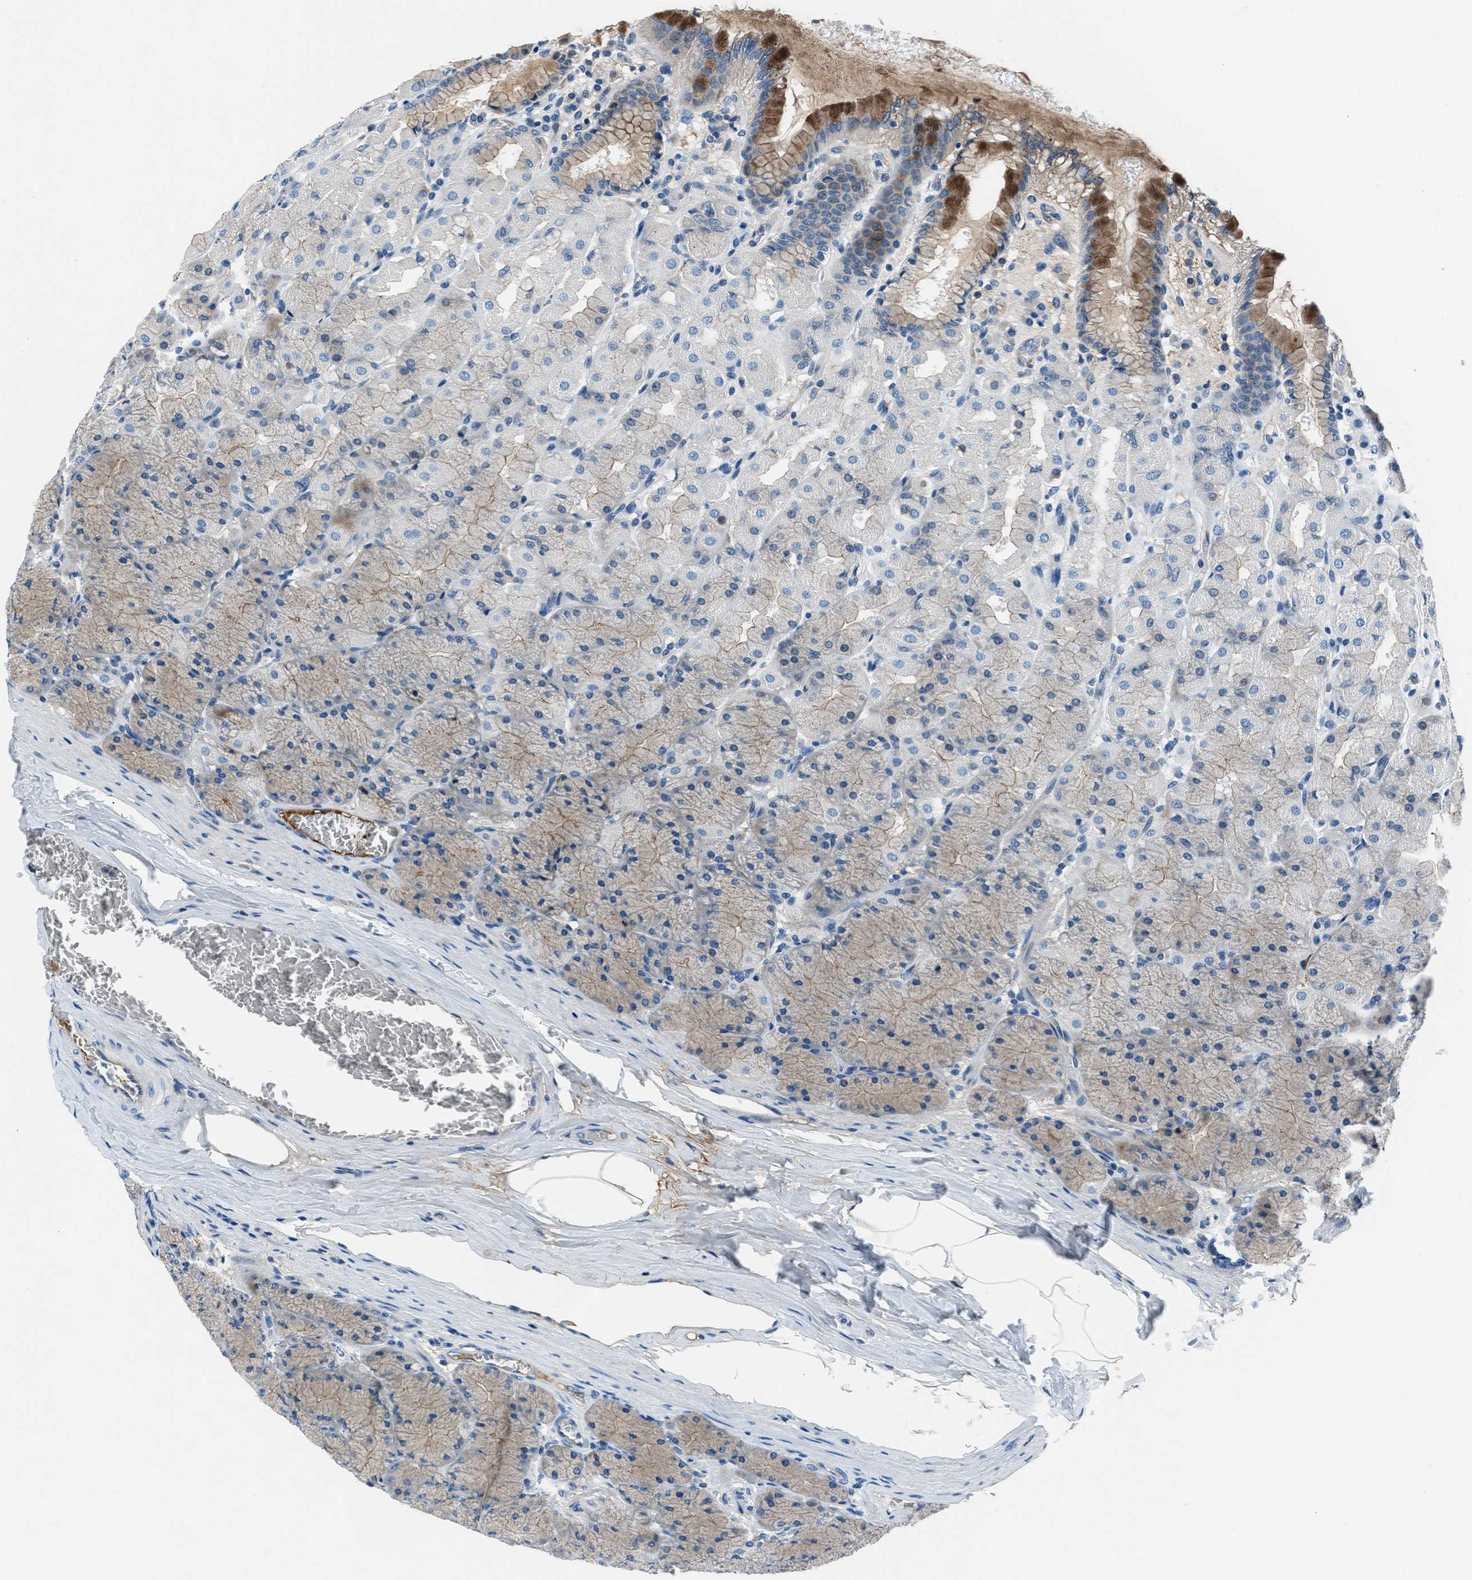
{"staining": {"intensity": "moderate", "quantity": "<25%", "location": "cytoplasmic/membranous"}, "tissue": "stomach", "cell_type": "Glandular cells", "image_type": "normal", "snomed": [{"axis": "morphology", "description": "Normal tissue, NOS"}, {"axis": "topography", "description": "Stomach, upper"}], "caption": "Immunohistochemistry (IHC) histopathology image of normal stomach: human stomach stained using immunohistochemistry reveals low levels of moderate protein expression localized specifically in the cytoplasmic/membranous of glandular cells, appearing as a cytoplasmic/membranous brown color.", "gene": "SLC38A6", "patient": {"sex": "female", "age": 56}}